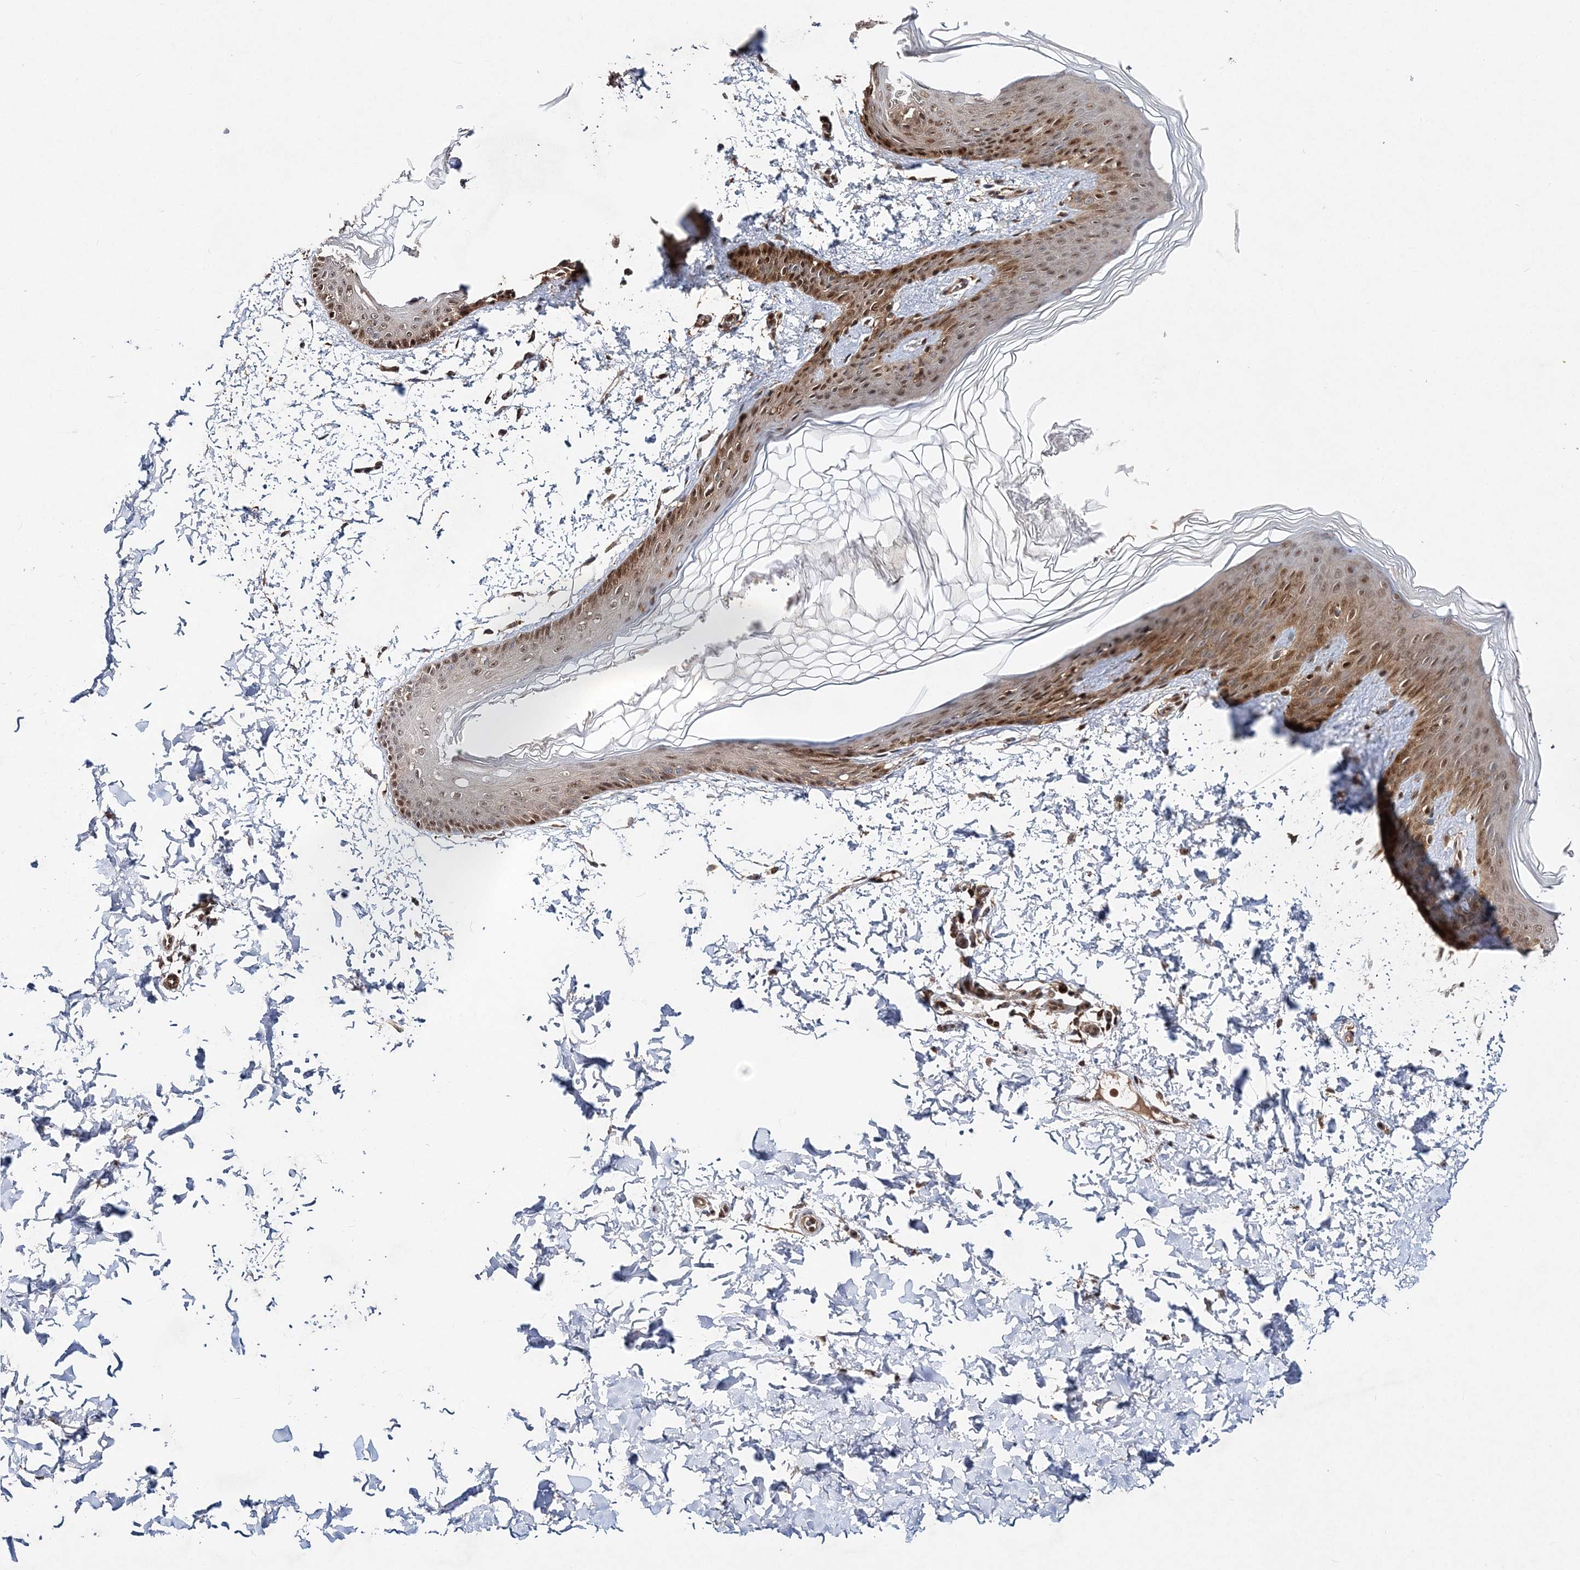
{"staining": {"intensity": "moderate", "quantity": ">75%", "location": "cytoplasmic/membranous,nuclear"}, "tissue": "skin", "cell_type": "Fibroblasts", "image_type": "normal", "snomed": [{"axis": "morphology", "description": "Normal tissue, NOS"}, {"axis": "morphology", "description": "Neoplasm, benign, NOS"}, {"axis": "topography", "description": "Skin"}, {"axis": "topography", "description": "Soft tissue"}], "caption": "A medium amount of moderate cytoplasmic/membranous,nuclear positivity is appreciated in about >75% of fibroblasts in normal skin. (brown staining indicates protein expression, while blue staining denotes nuclei).", "gene": "NIF3L1", "patient": {"sex": "male", "age": 26}}